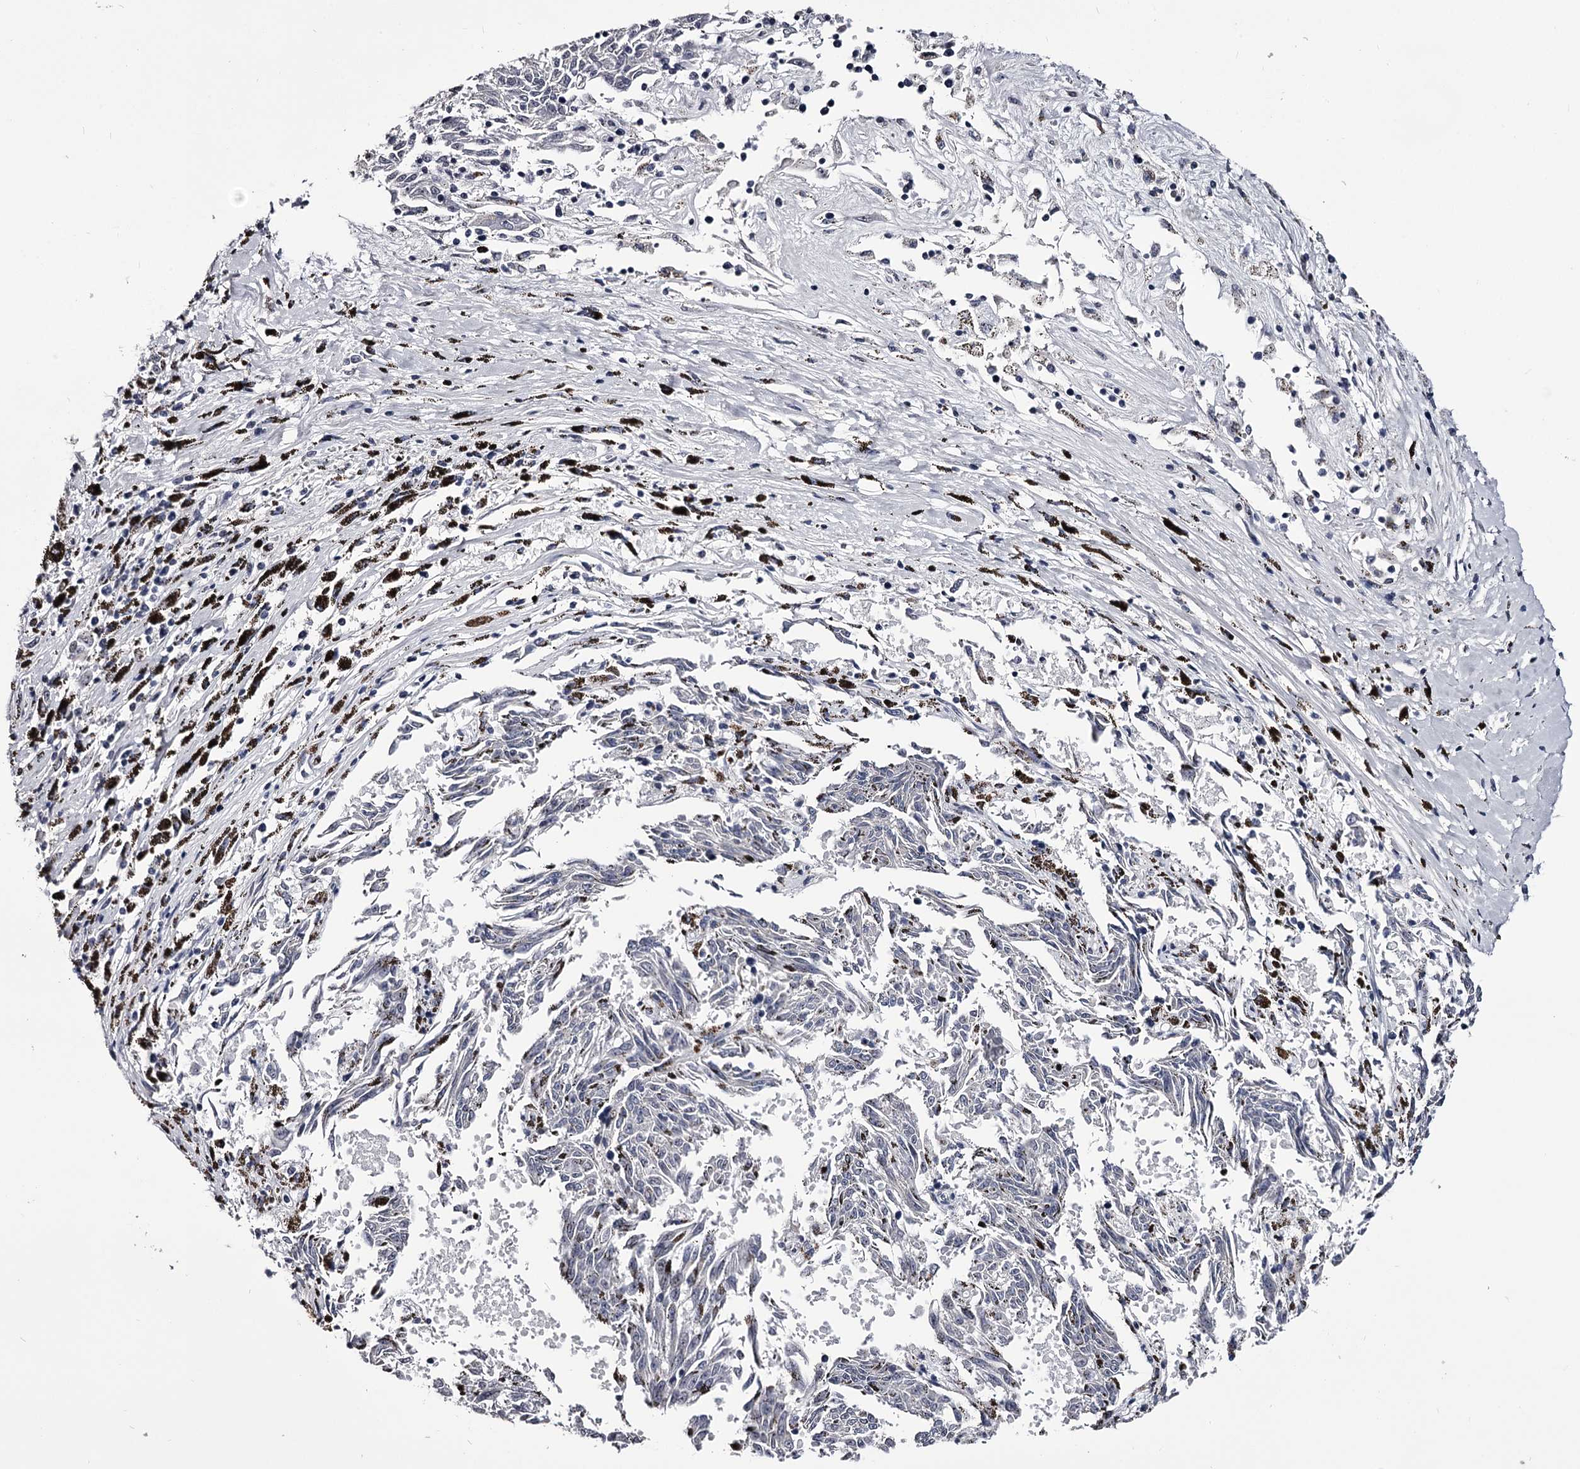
{"staining": {"intensity": "negative", "quantity": "none", "location": "none"}, "tissue": "melanoma", "cell_type": "Tumor cells", "image_type": "cancer", "snomed": [{"axis": "morphology", "description": "Malignant melanoma, NOS"}, {"axis": "topography", "description": "Skin"}], "caption": "DAB (3,3'-diaminobenzidine) immunohistochemical staining of malignant melanoma shows no significant expression in tumor cells.", "gene": "OVOL2", "patient": {"sex": "female", "age": 72}}